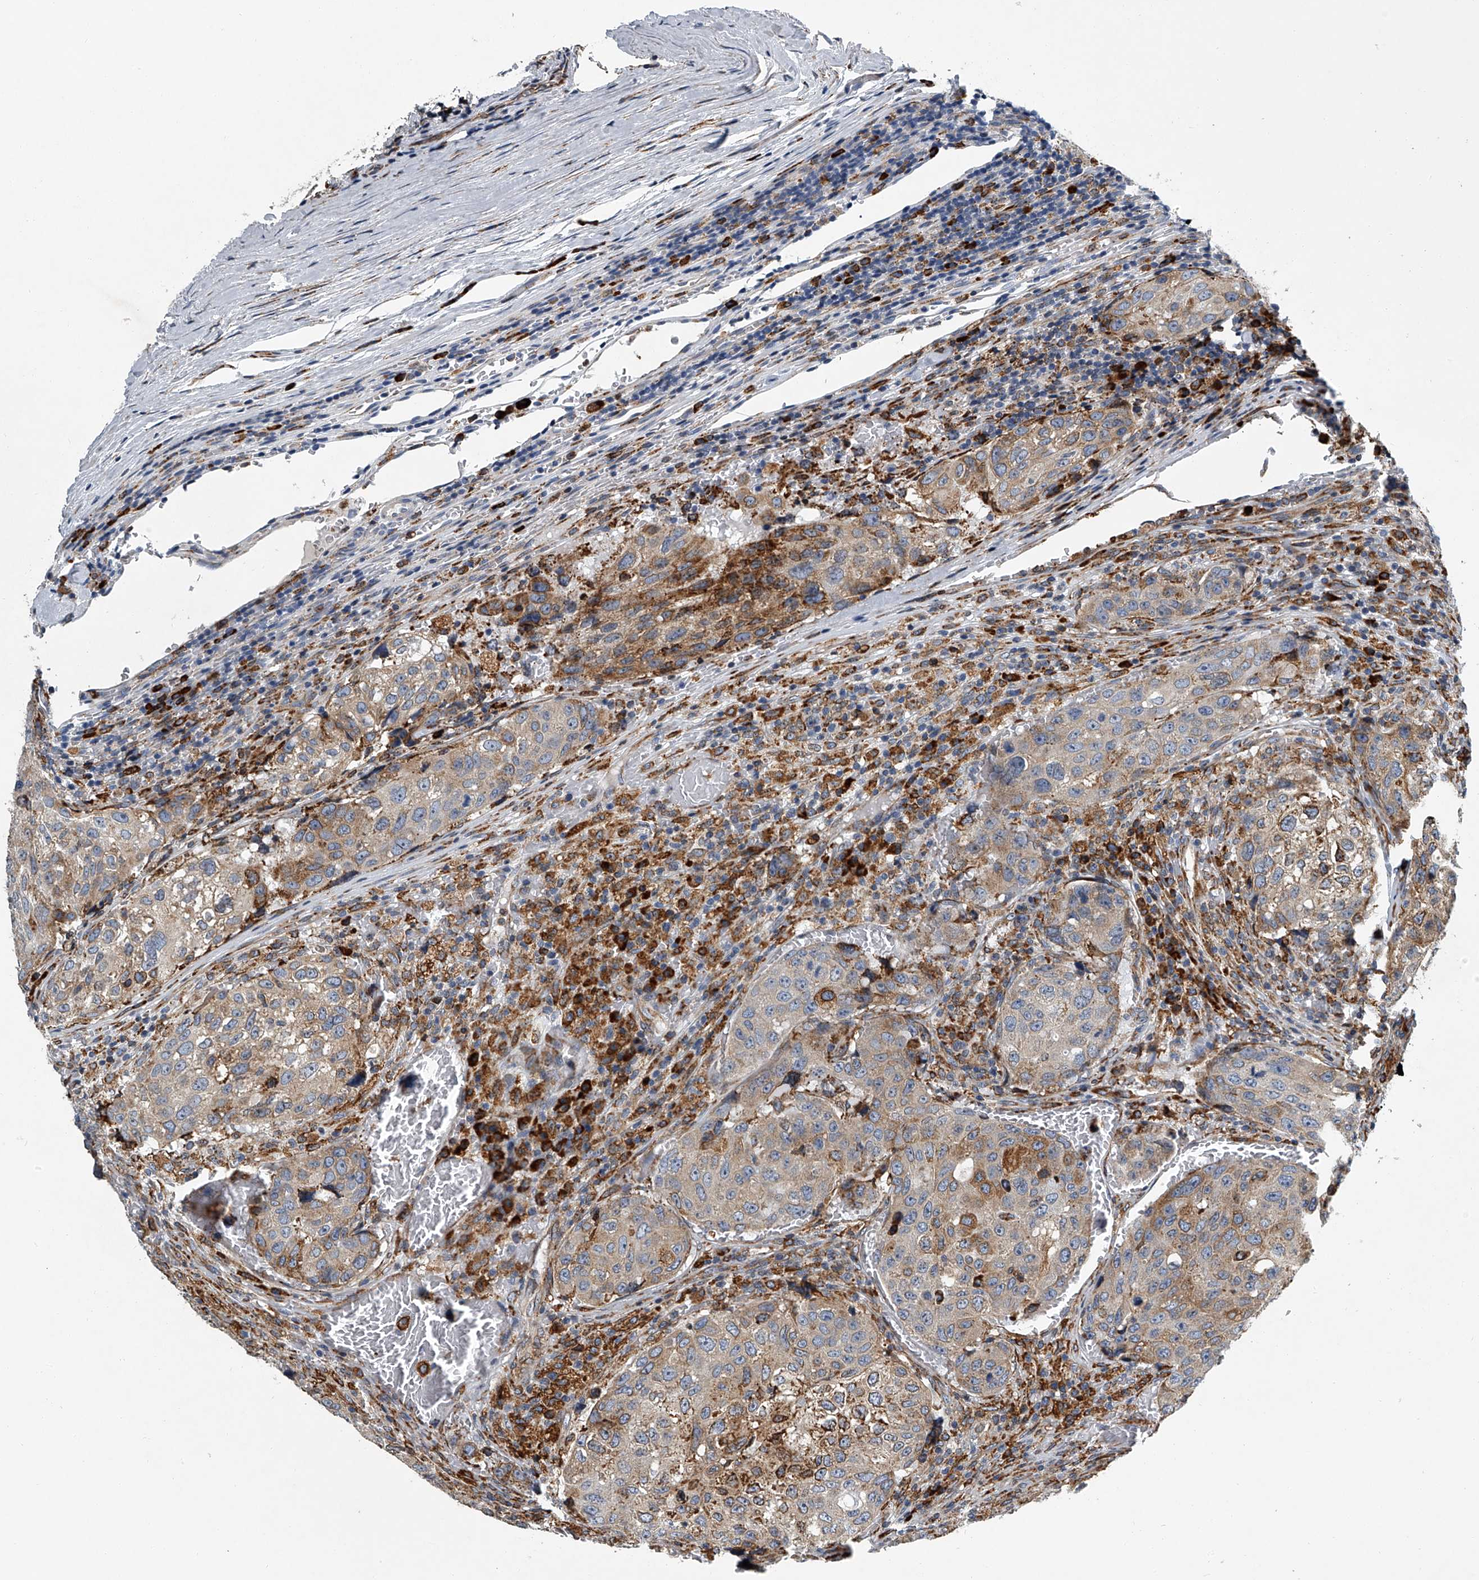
{"staining": {"intensity": "moderate", "quantity": "25%-75%", "location": "cytoplasmic/membranous"}, "tissue": "urothelial cancer", "cell_type": "Tumor cells", "image_type": "cancer", "snomed": [{"axis": "morphology", "description": "Urothelial carcinoma, High grade"}, {"axis": "topography", "description": "Lymph node"}, {"axis": "topography", "description": "Urinary bladder"}], "caption": "Immunohistochemistry (IHC) of urothelial carcinoma (high-grade) exhibits medium levels of moderate cytoplasmic/membranous staining in about 25%-75% of tumor cells.", "gene": "TMEM63C", "patient": {"sex": "male", "age": 51}}